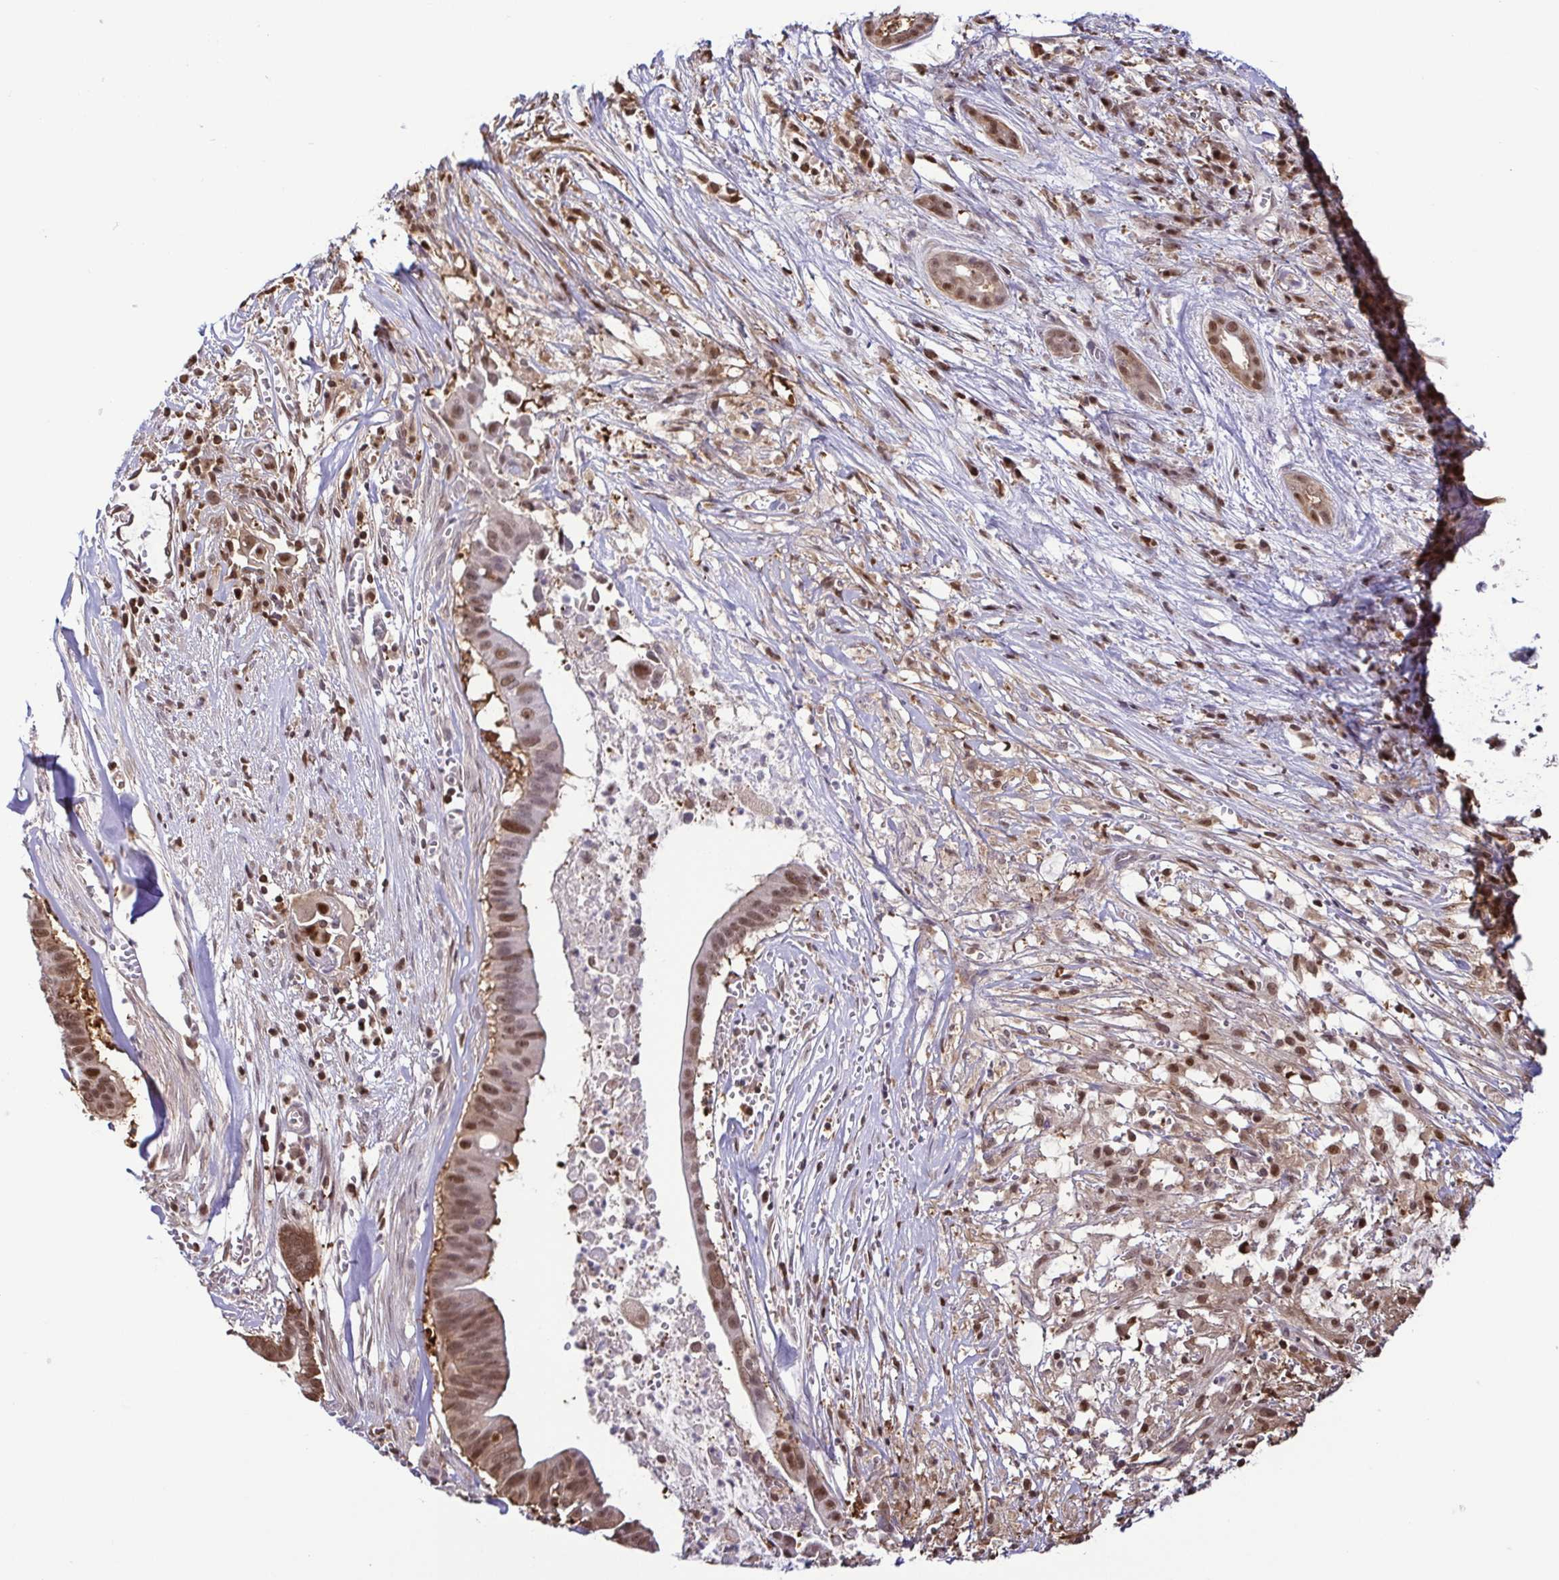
{"staining": {"intensity": "moderate", "quantity": ">75%", "location": "nuclear"}, "tissue": "pancreatic cancer", "cell_type": "Tumor cells", "image_type": "cancer", "snomed": [{"axis": "morphology", "description": "Adenocarcinoma, NOS"}, {"axis": "topography", "description": "Pancreas"}], "caption": "Human pancreatic adenocarcinoma stained with a brown dye displays moderate nuclear positive staining in about >75% of tumor cells.", "gene": "PSMB9", "patient": {"sex": "male", "age": 61}}